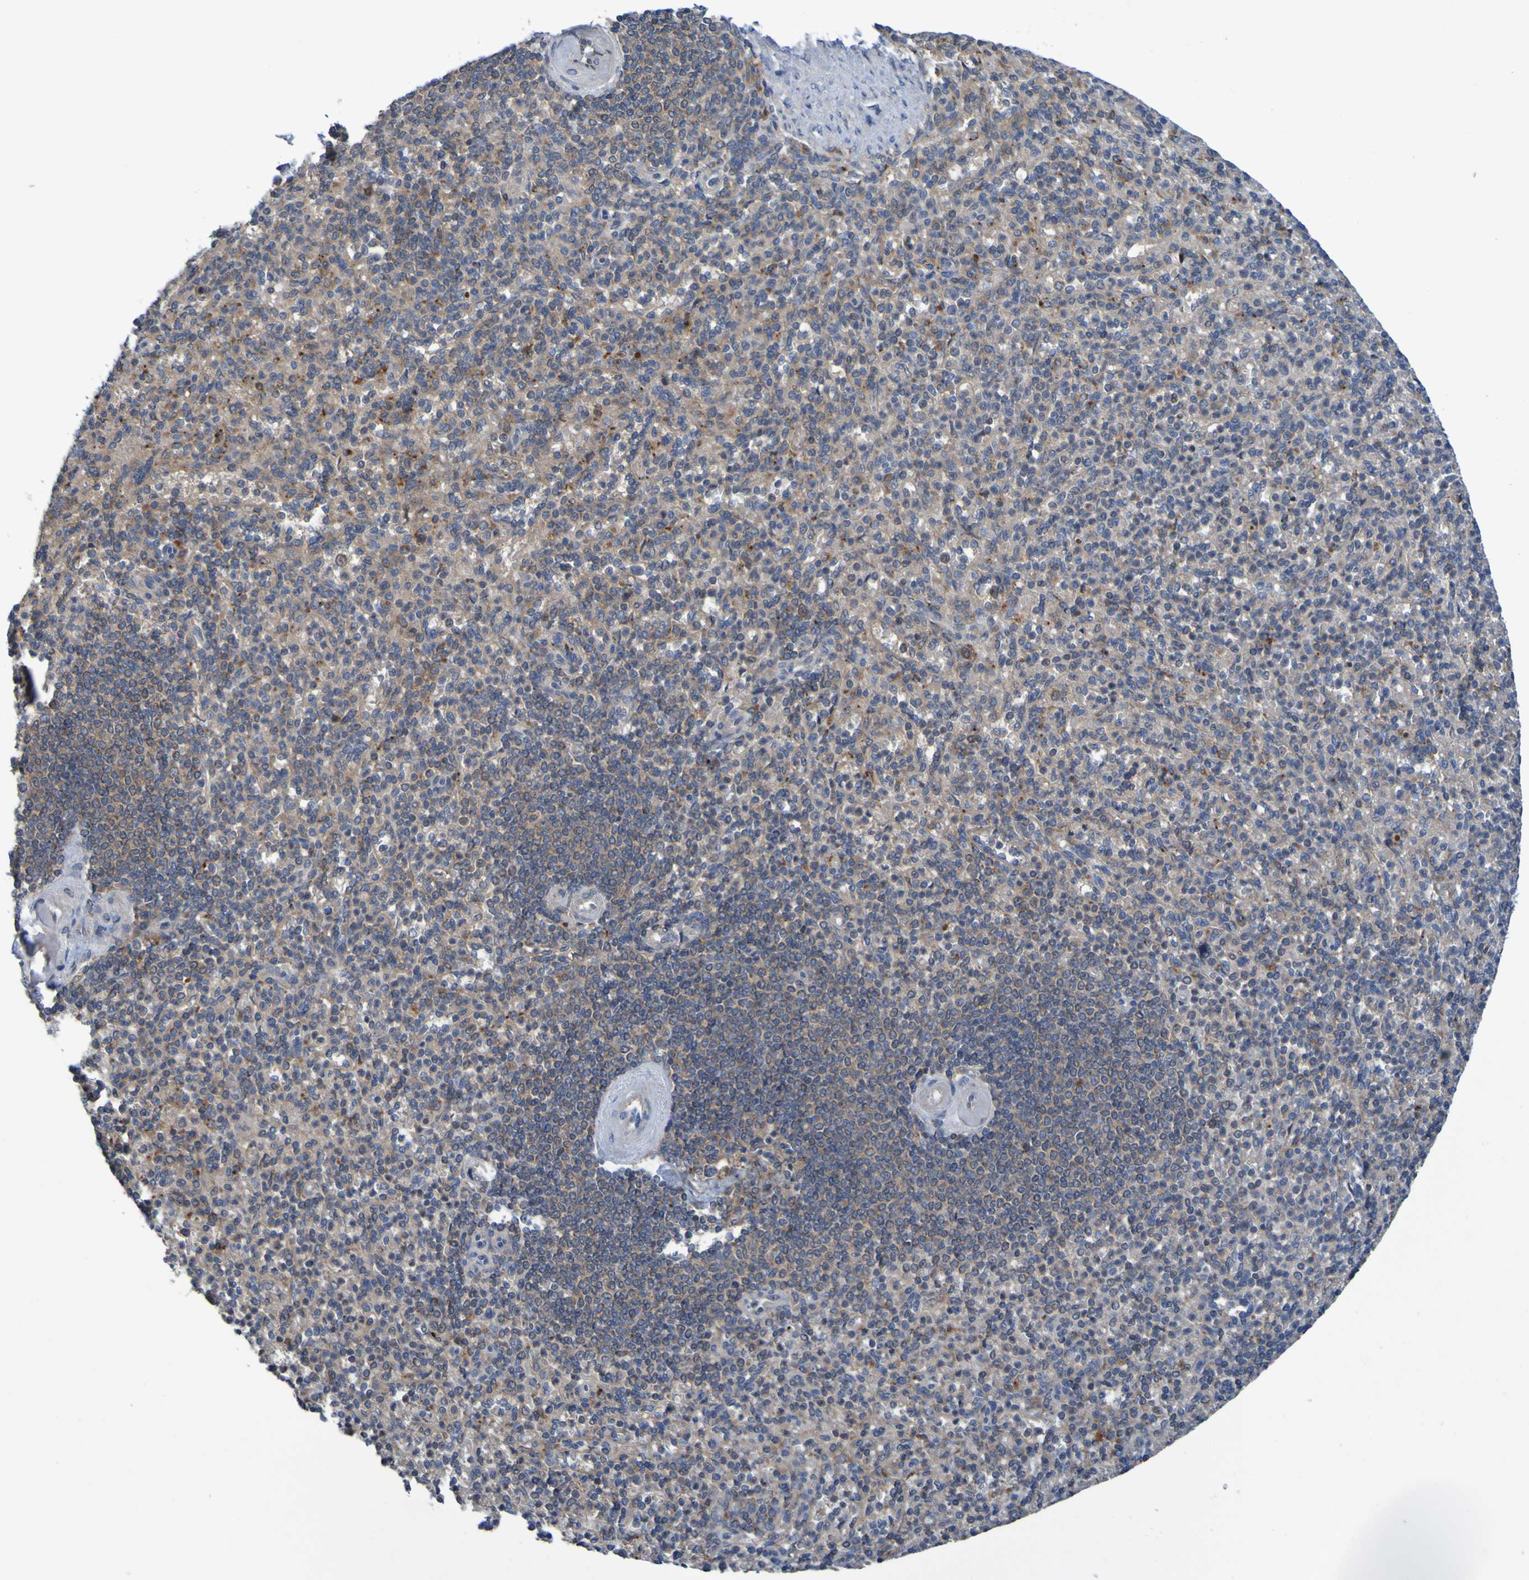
{"staining": {"intensity": "weak", "quantity": ">75%", "location": "cytoplasmic/membranous"}, "tissue": "spleen", "cell_type": "Cells in red pulp", "image_type": "normal", "snomed": [{"axis": "morphology", "description": "Normal tissue, NOS"}, {"axis": "topography", "description": "Spleen"}], "caption": "Brown immunohistochemical staining in benign spleen reveals weak cytoplasmic/membranous staining in about >75% of cells in red pulp.", "gene": "SDK1", "patient": {"sex": "female", "age": 74}}